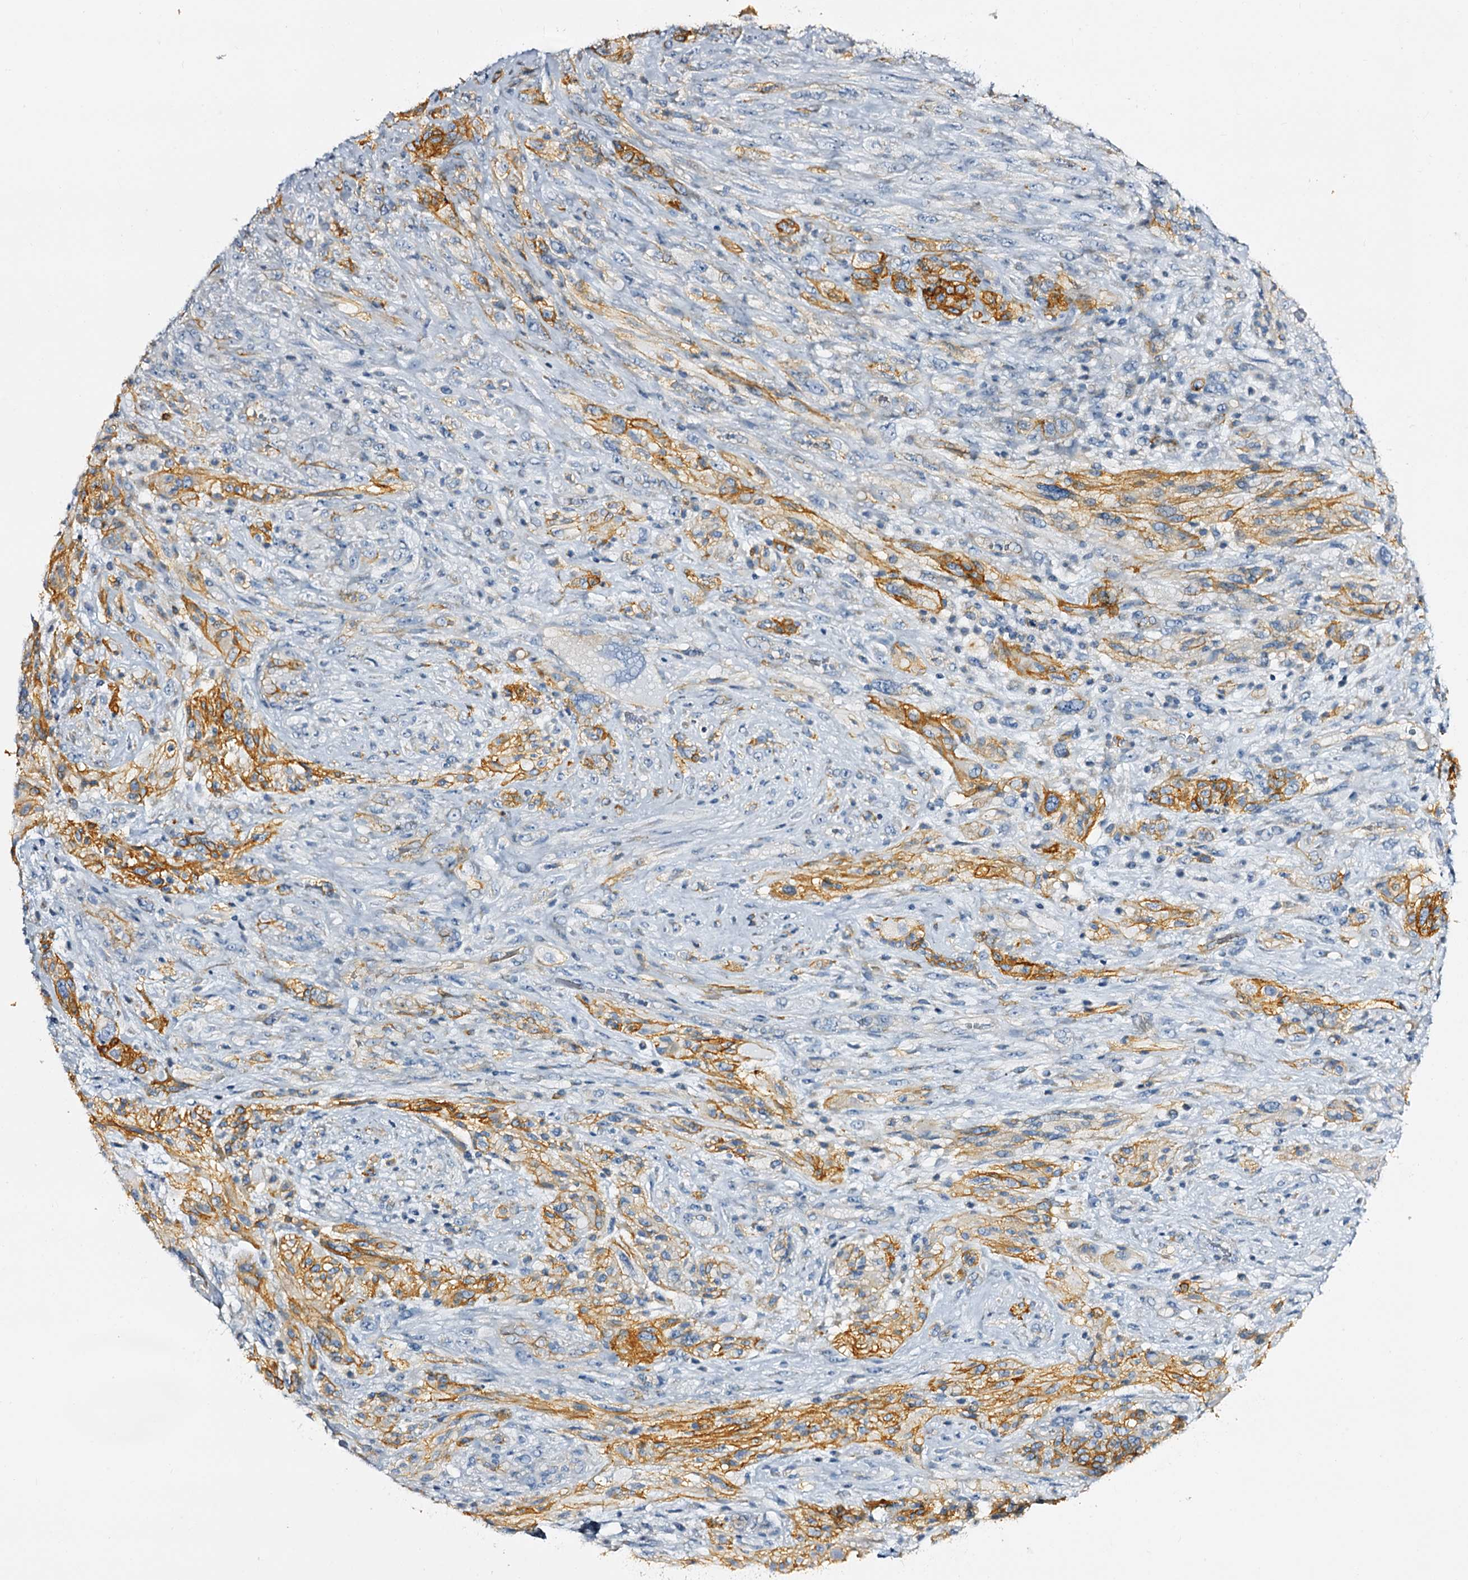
{"staining": {"intensity": "moderate", "quantity": "<25%", "location": "cytoplasmic/membranous"}, "tissue": "glioma", "cell_type": "Tumor cells", "image_type": "cancer", "snomed": [{"axis": "morphology", "description": "Glioma, malignant, High grade"}, {"axis": "topography", "description": "Brain"}], "caption": "Glioma stained with IHC reveals moderate cytoplasmic/membranous staining in approximately <25% of tumor cells.", "gene": "SLC1A3", "patient": {"sex": "male", "age": 61}}